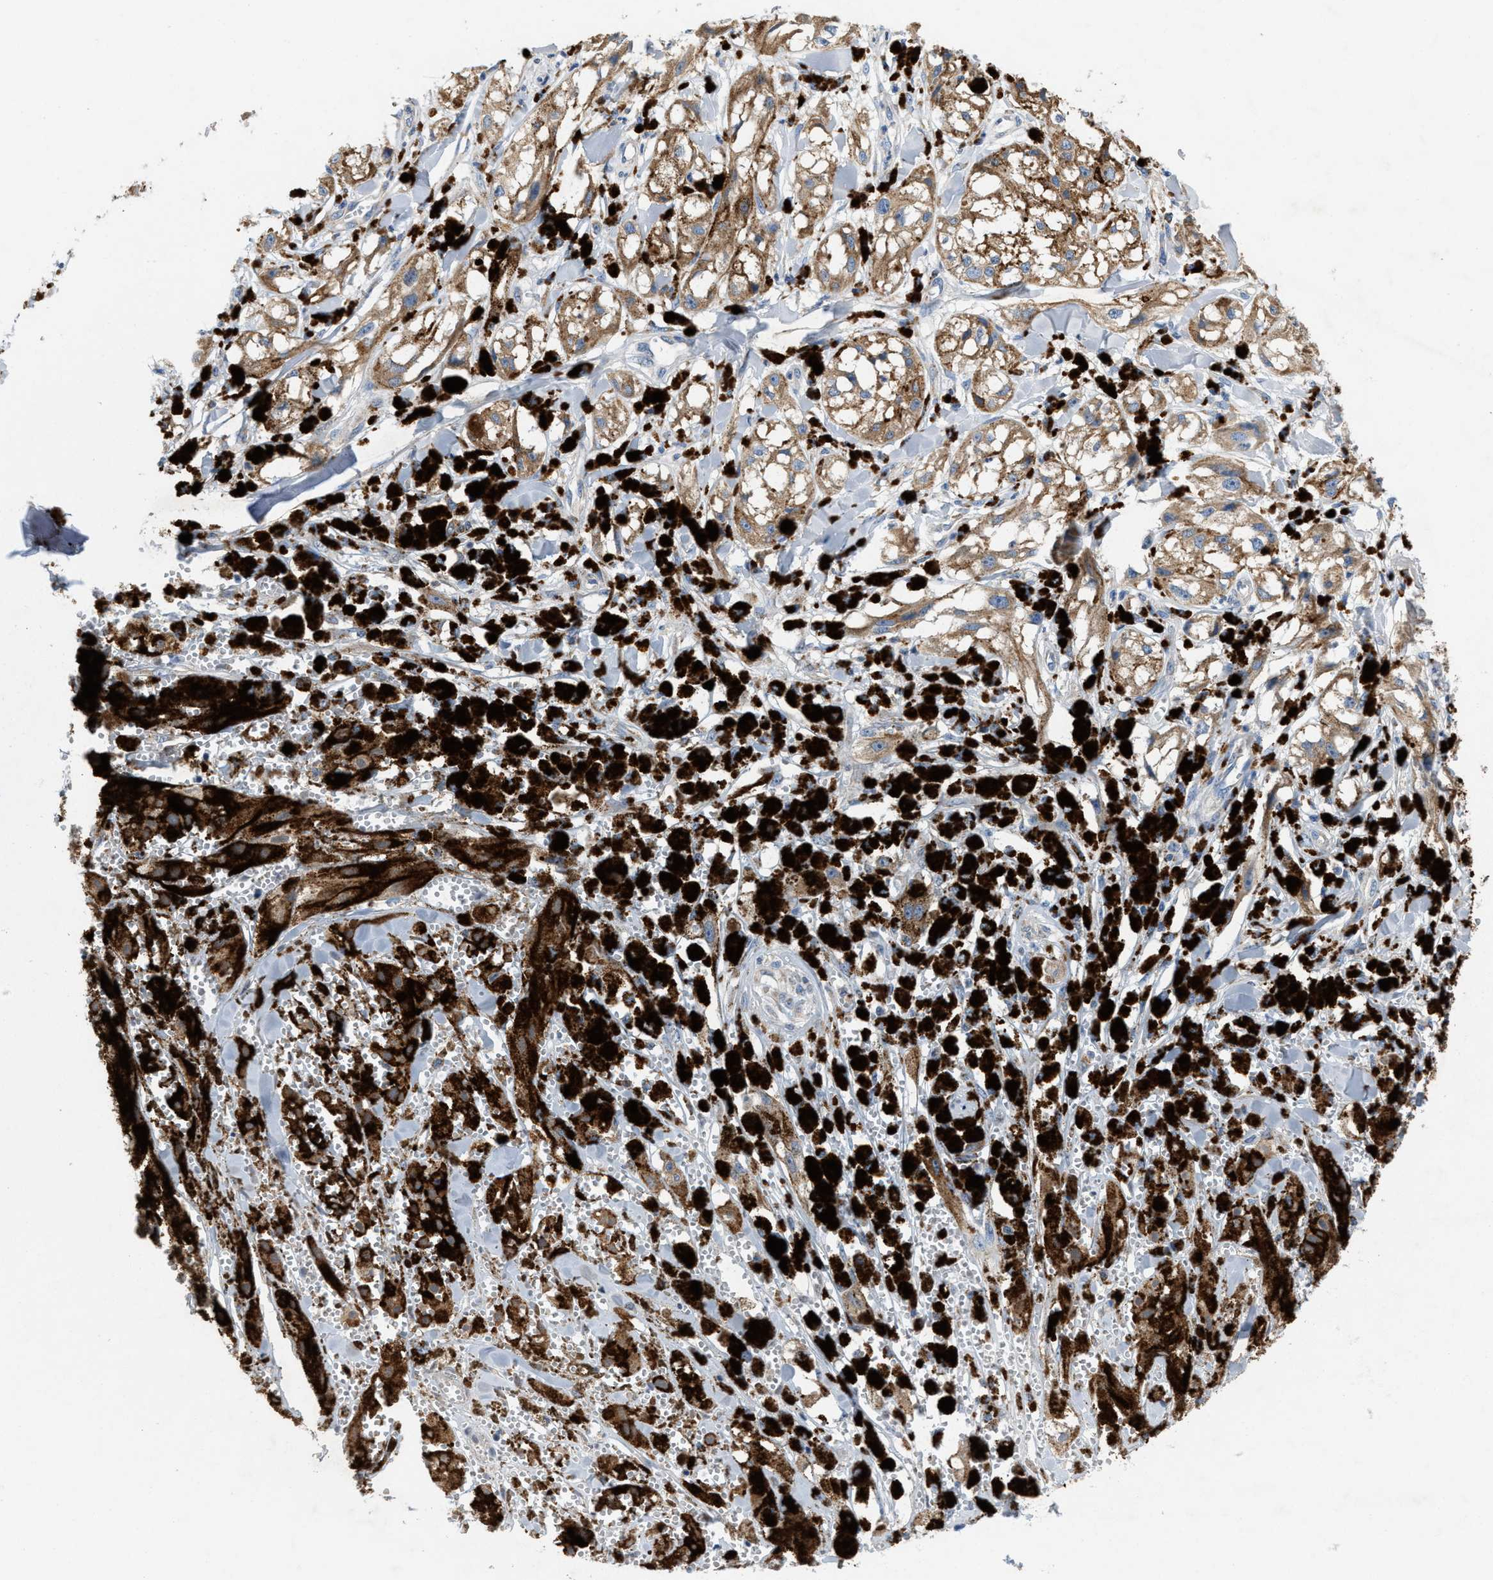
{"staining": {"intensity": "weak", "quantity": ">75%", "location": "cytoplasmic/membranous"}, "tissue": "melanoma", "cell_type": "Tumor cells", "image_type": "cancer", "snomed": [{"axis": "morphology", "description": "Malignant melanoma, NOS"}, {"axis": "topography", "description": "Skin"}], "caption": "Brown immunohistochemical staining in melanoma displays weak cytoplasmic/membranous staining in approximately >75% of tumor cells.", "gene": "DYNC2I1", "patient": {"sex": "male", "age": 88}}